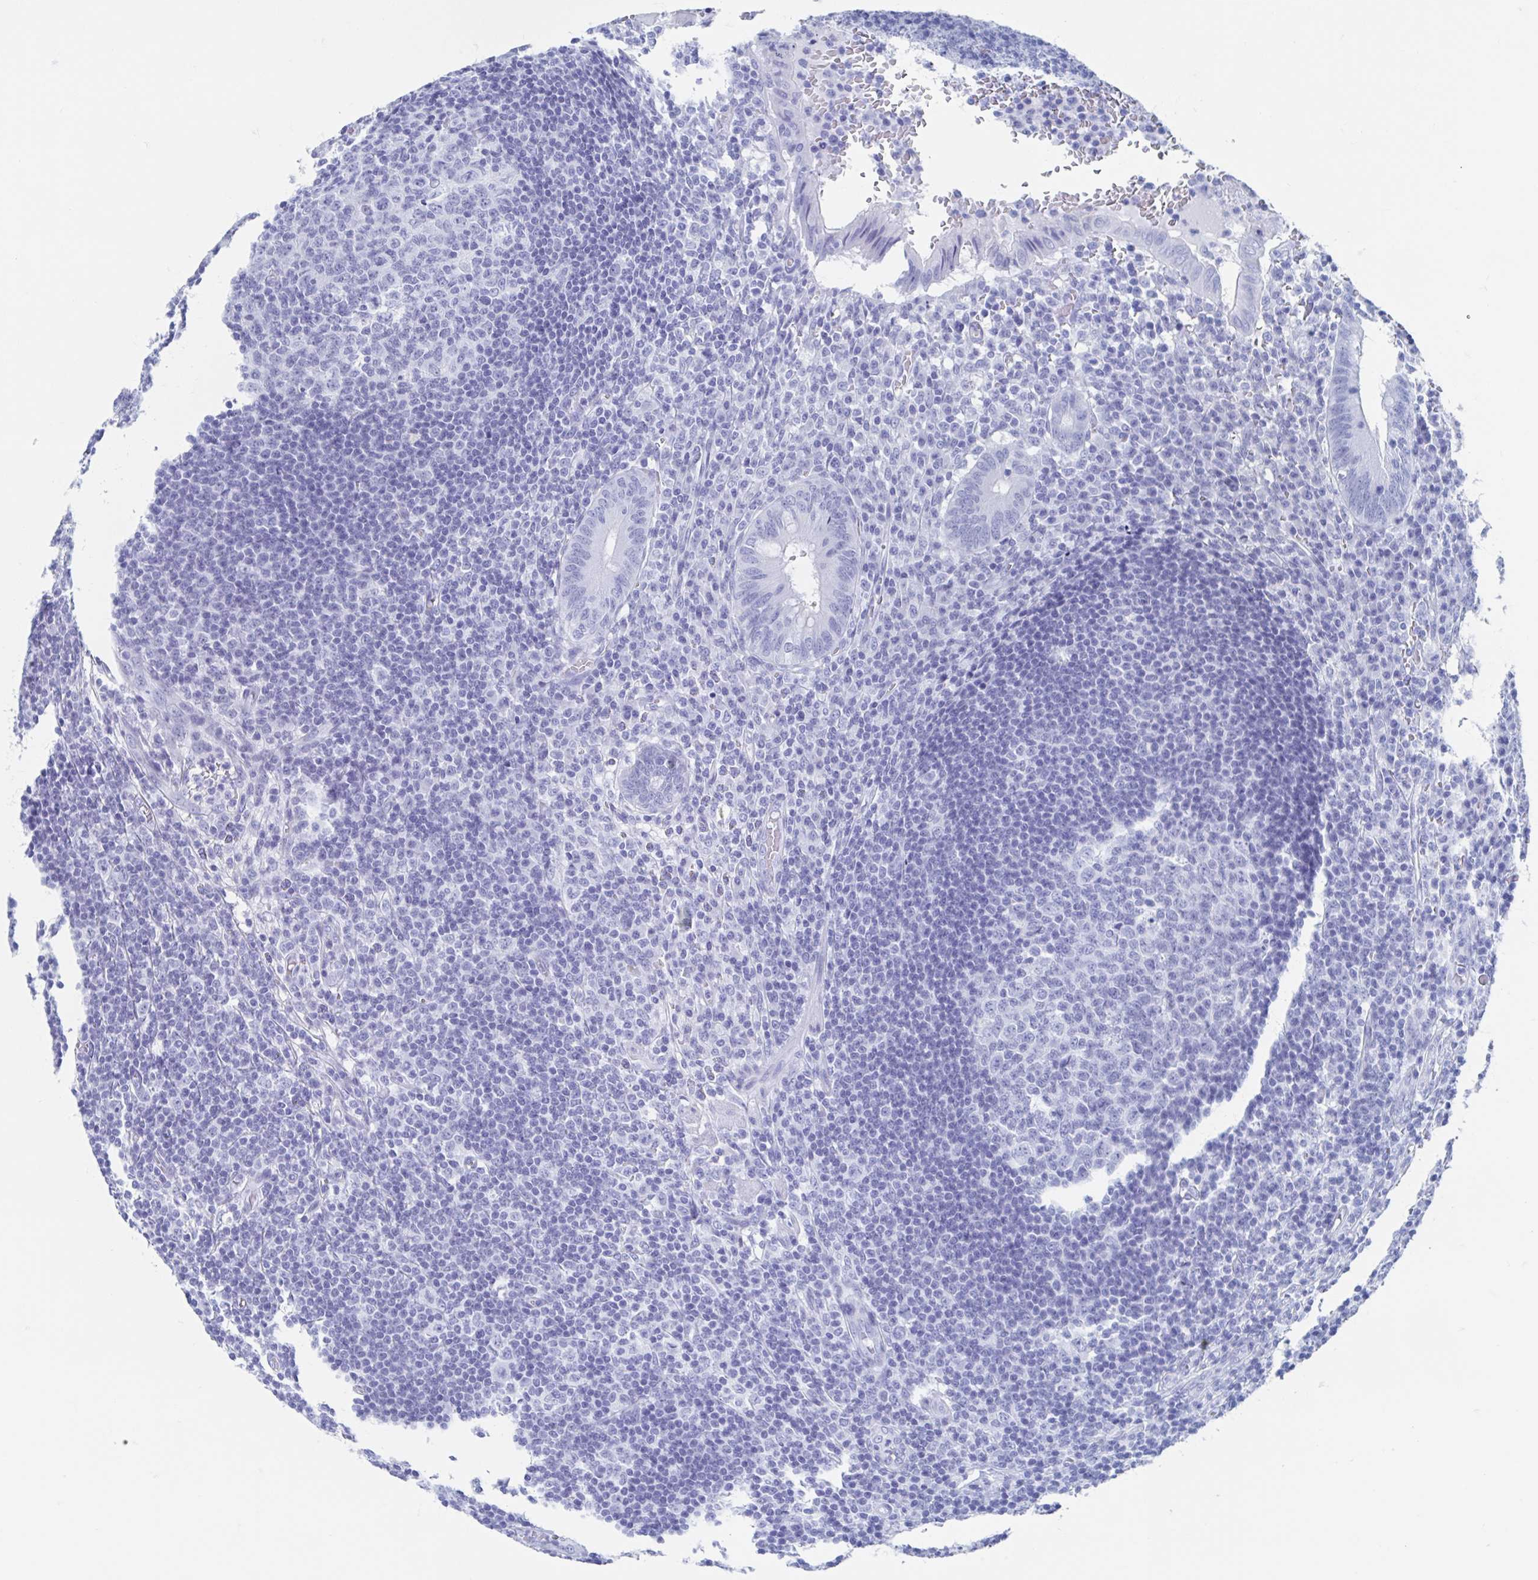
{"staining": {"intensity": "negative", "quantity": "none", "location": "none"}, "tissue": "appendix", "cell_type": "Glandular cells", "image_type": "normal", "snomed": [{"axis": "morphology", "description": "Normal tissue, NOS"}, {"axis": "topography", "description": "Appendix"}], "caption": "IHC of normal human appendix displays no expression in glandular cells. (DAB IHC, high magnification).", "gene": "C10orf53", "patient": {"sex": "male", "age": 18}}